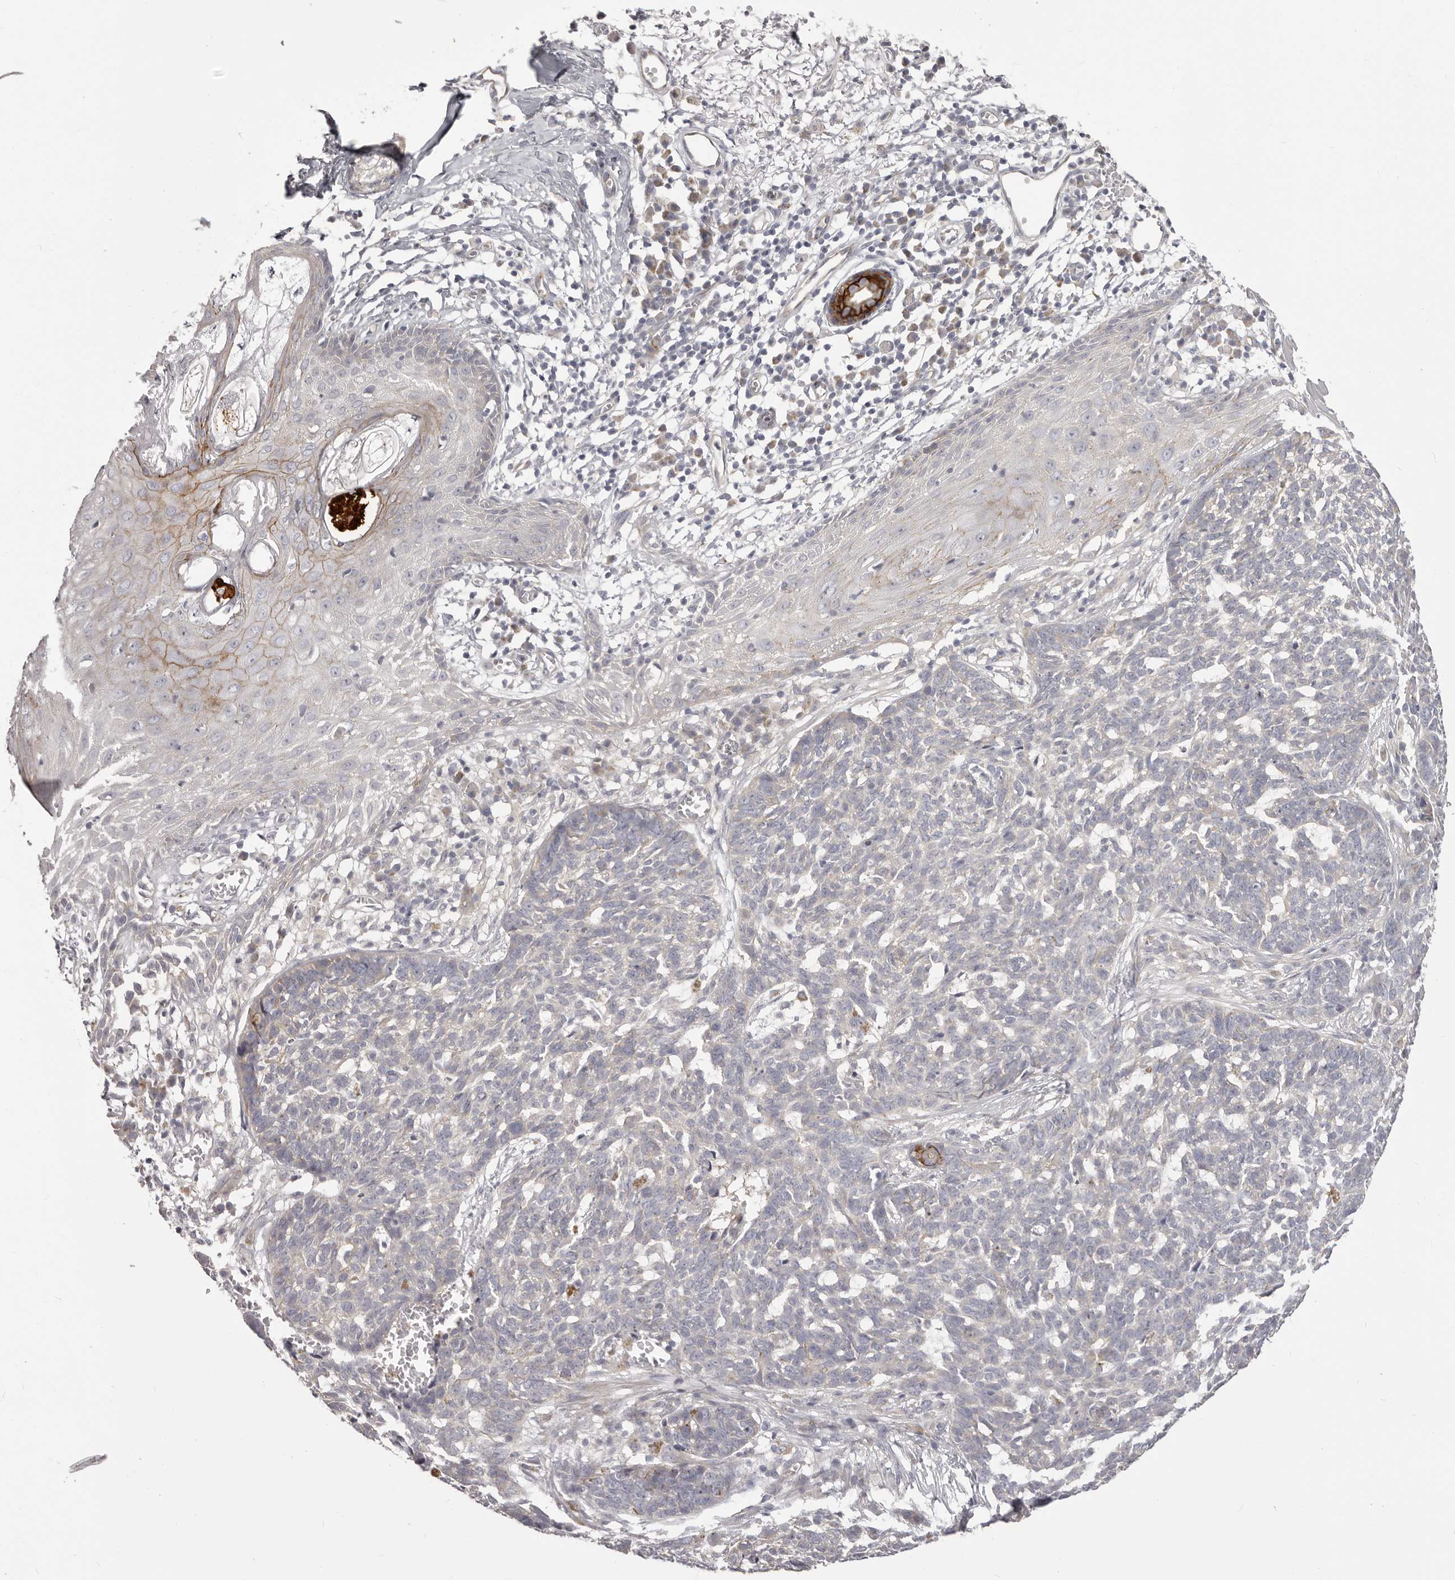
{"staining": {"intensity": "negative", "quantity": "none", "location": "none"}, "tissue": "skin cancer", "cell_type": "Tumor cells", "image_type": "cancer", "snomed": [{"axis": "morphology", "description": "Basal cell carcinoma"}, {"axis": "topography", "description": "Skin"}], "caption": "Immunohistochemical staining of human skin basal cell carcinoma reveals no significant positivity in tumor cells.", "gene": "OTUD3", "patient": {"sex": "male", "age": 85}}